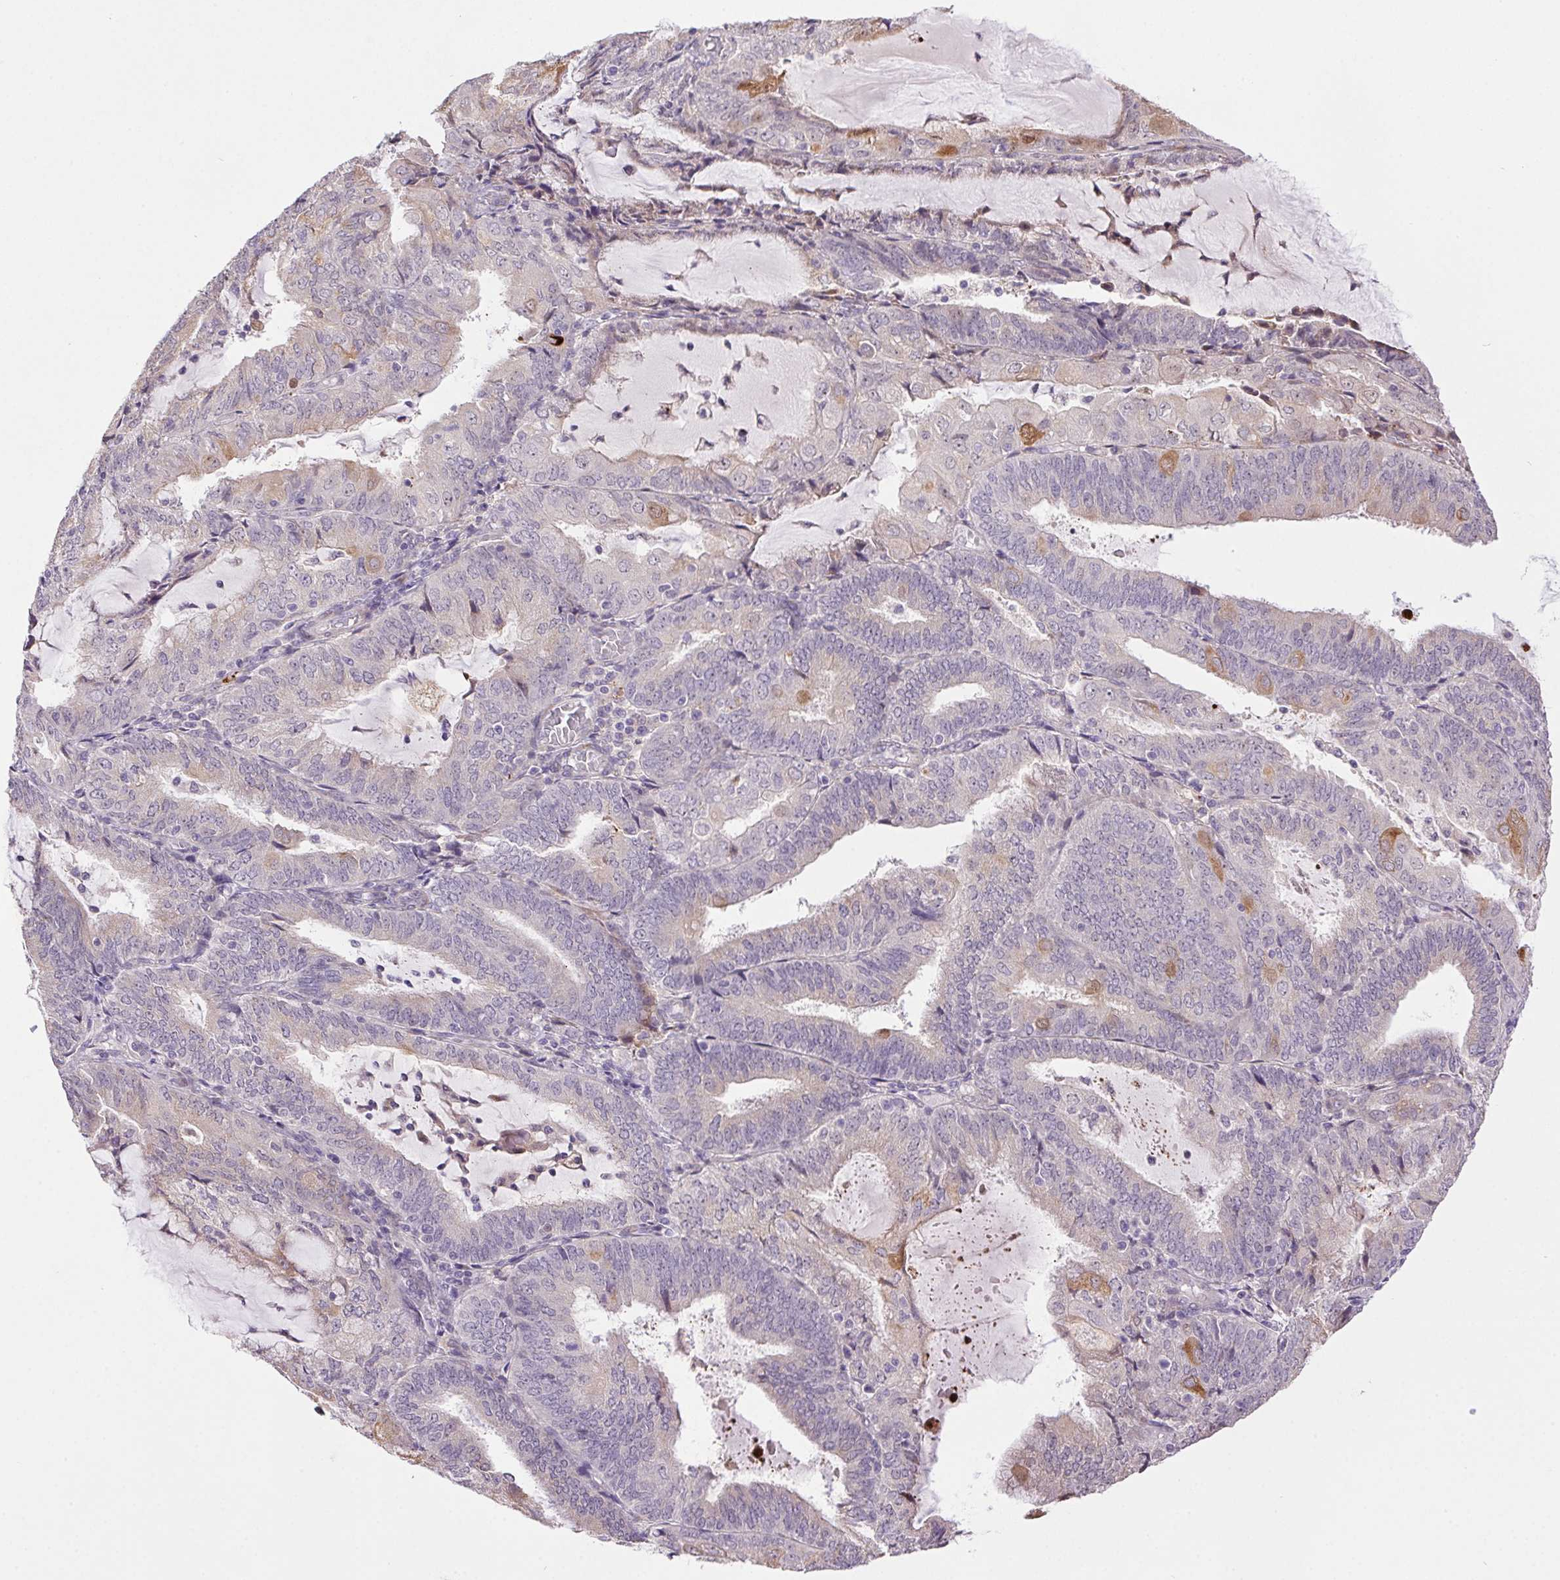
{"staining": {"intensity": "weak", "quantity": "<25%", "location": "cytoplasmic/membranous"}, "tissue": "endometrial cancer", "cell_type": "Tumor cells", "image_type": "cancer", "snomed": [{"axis": "morphology", "description": "Adenocarcinoma, NOS"}, {"axis": "topography", "description": "Endometrium"}], "caption": "IHC of human adenocarcinoma (endometrial) shows no staining in tumor cells.", "gene": "LRRTM1", "patient": {"sex": "female", "age": 81}}